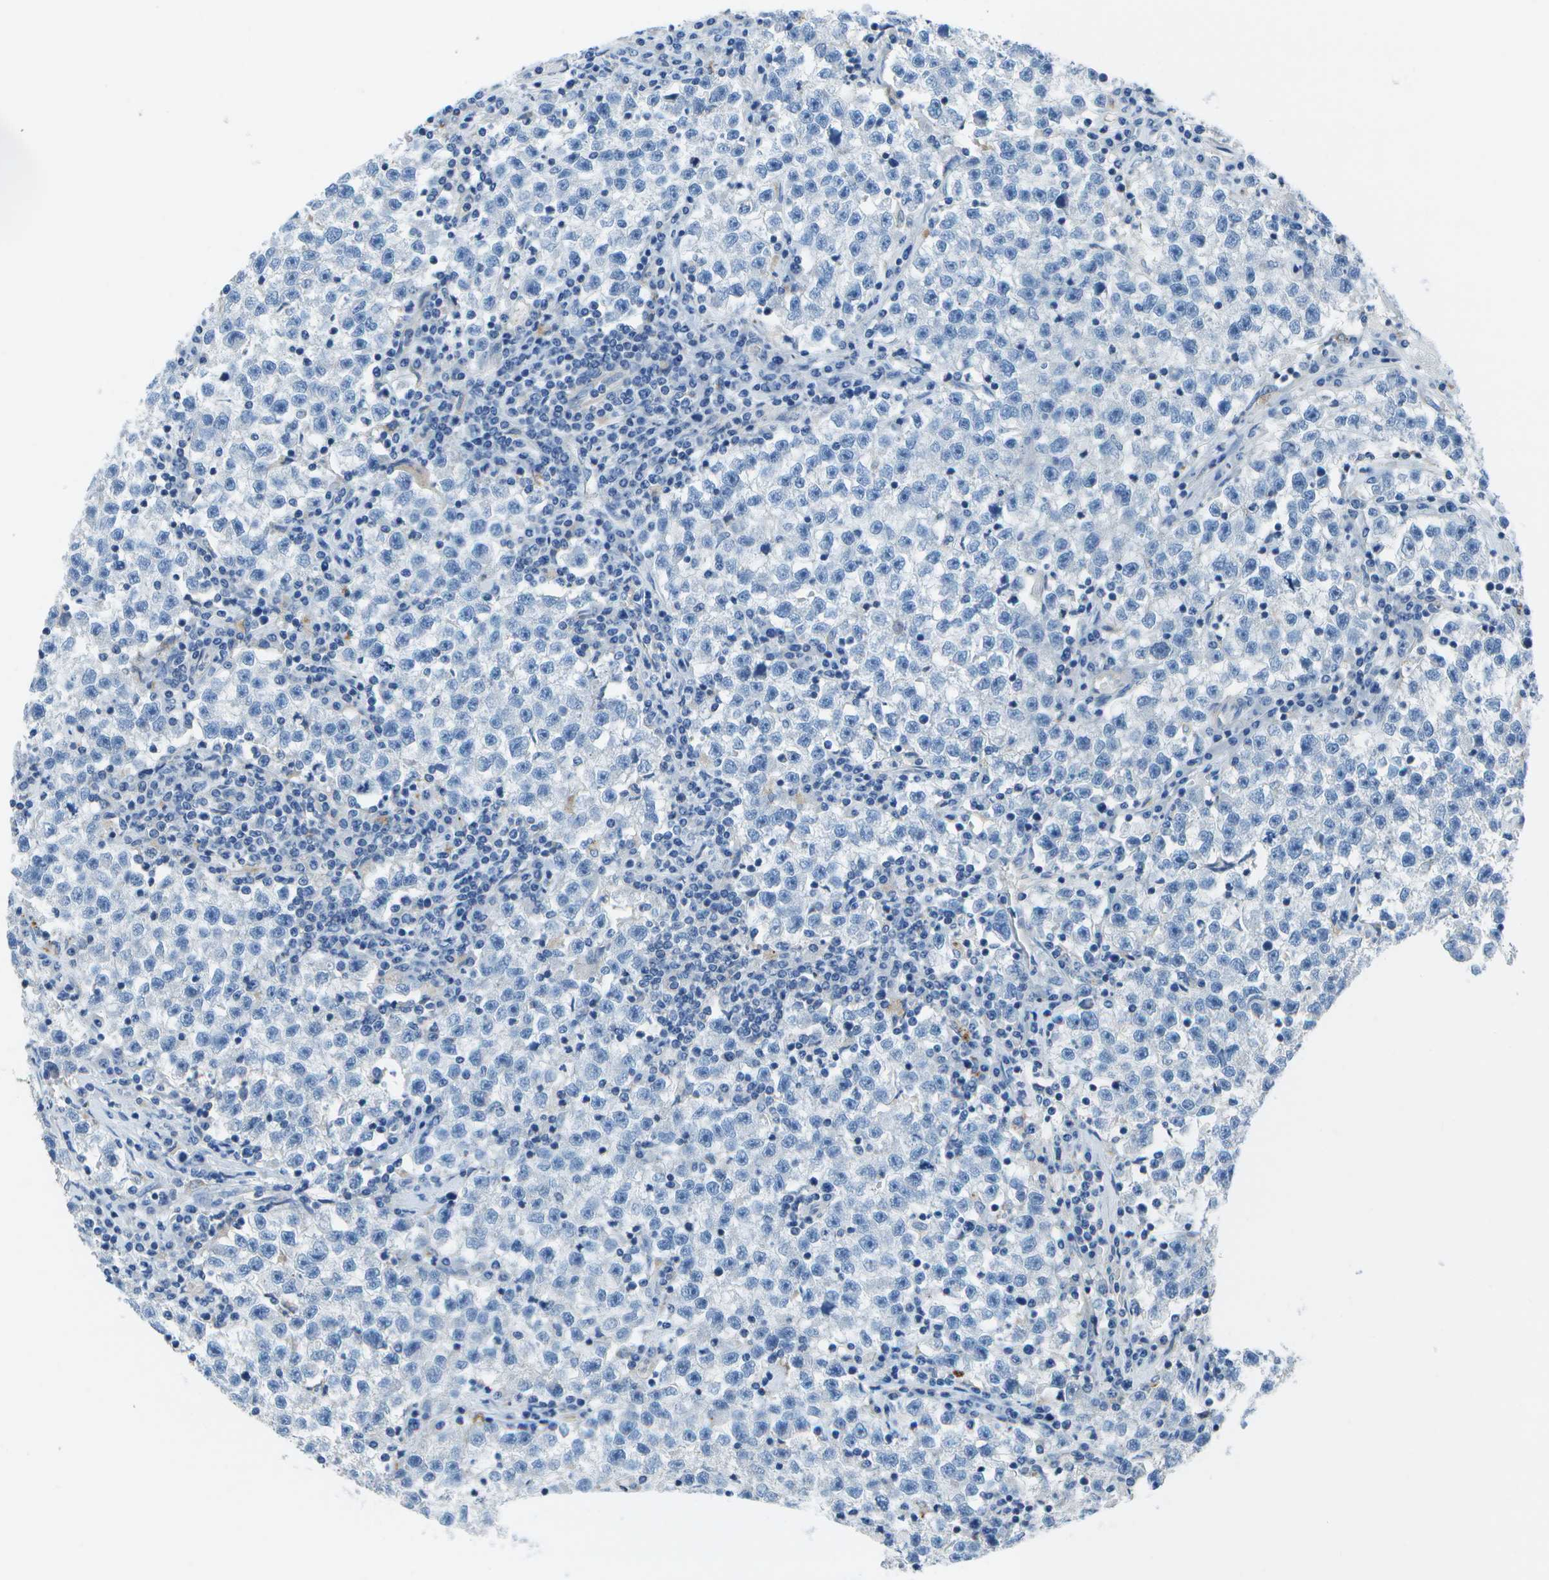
{"staining": {"intensity": "negative", "quantity": "none", "location": "none"}, "tissue": "testis cancer", "cell_type": "Tumor cells", "image_type": "cancer", "snomed": [{"axis": "morphology", "description": "Seminoma, NOS"}, {"axis": "topography", "description": "Testis"}], "caption": "Immunohistochemical staining of human testis cancer displays no significant positivity in tumor cells.", "gene": "DCT", "patient": {"sex": "male", "age": 22}}